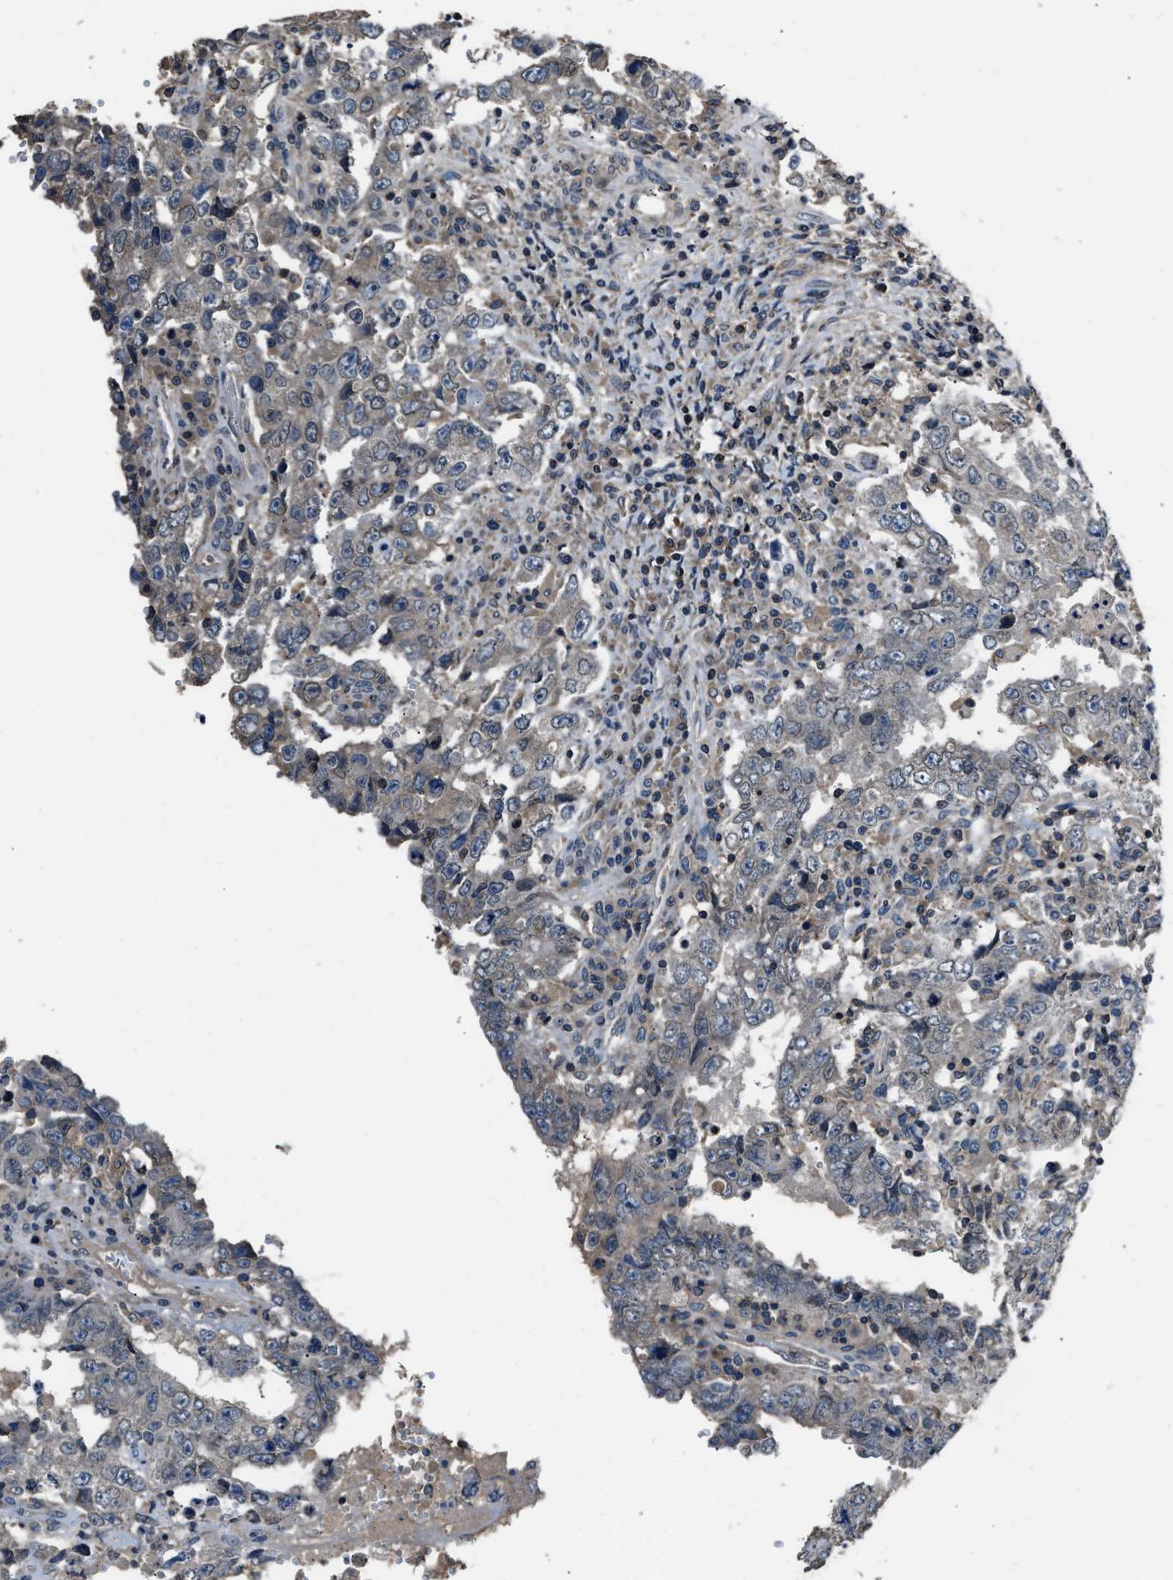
{"staining": {"intensity": "weak", "quantity": "25%-75%", "location": "cytoplasmic/membranous"}, "tissue": "testis cancer", "cell_type": "Tumor cells", "image_type": "cancer", "snomed": [{"axis": "morphology", "description": "Carcinoma, Embryonal, NOS"}, {"axis": "topography", "description": "Testis"}], "caption": "IHC image of neoplastic tissue: testis cancer stained using IHC reveals low levels of weak protein expression localized specifically in the cytoplasmic/membranous of tumor cells, appearing as a cytoplasmic/membranous brown color.", "gene": "TNRC18", "patient": {"sex": "male", "age": 26}}